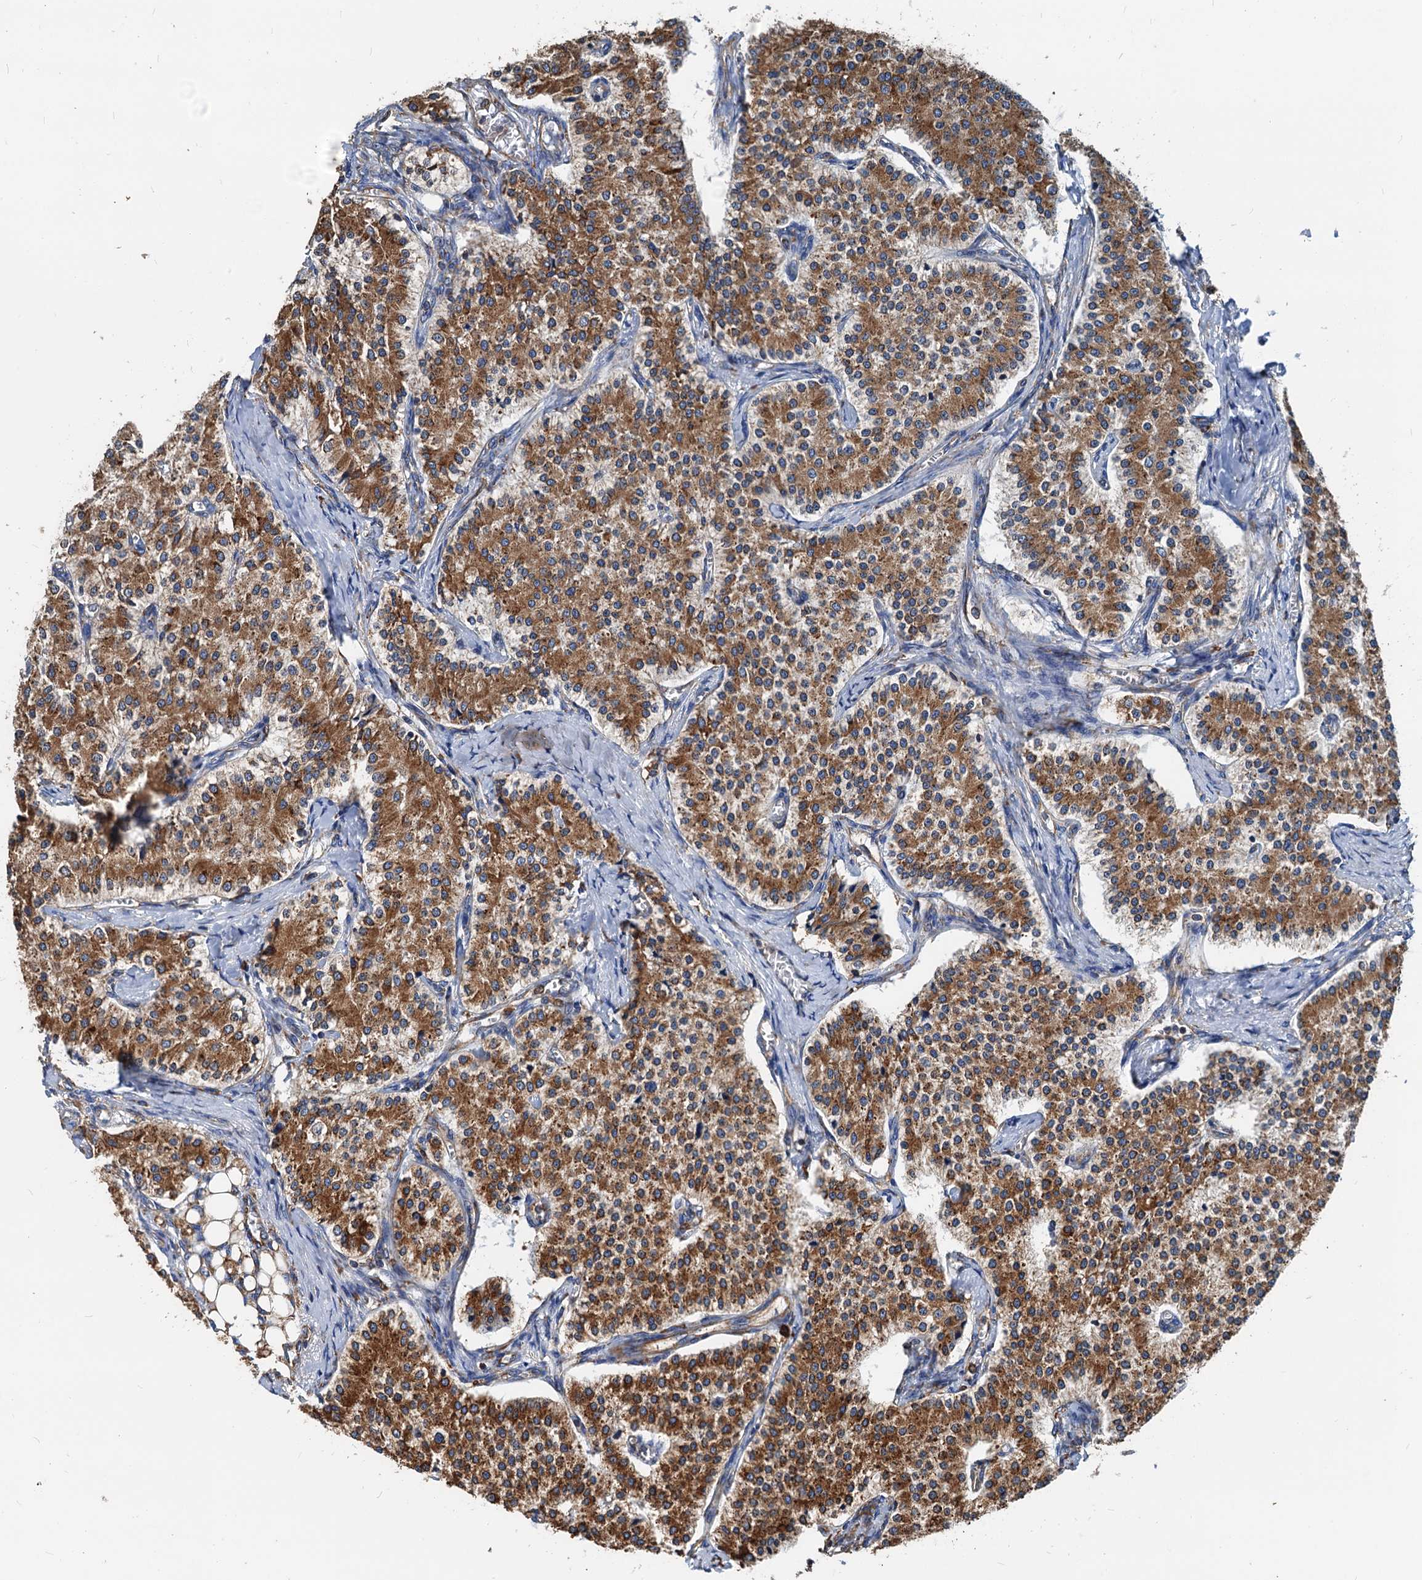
{"staining": {"intensity": "strong", "quantity": ">75%", "location": "cytoplasmic/membranous"}, "tissue": "carcinoid", "cell_type": "Tumor cells", "image_type": "cancer", "snomed": [{"axis": "morphology", "description": "Carcinoid, malignant, NOS"}, {"axis": "topography", "description": "Colon"}], "caption": "A brown stain shows strong cytoplasmic/membranous positivity of a protein in malignant carcinoid tumor cells.", "gene": "HSPA5", "patient": {"sex": "female", "age": 52}}